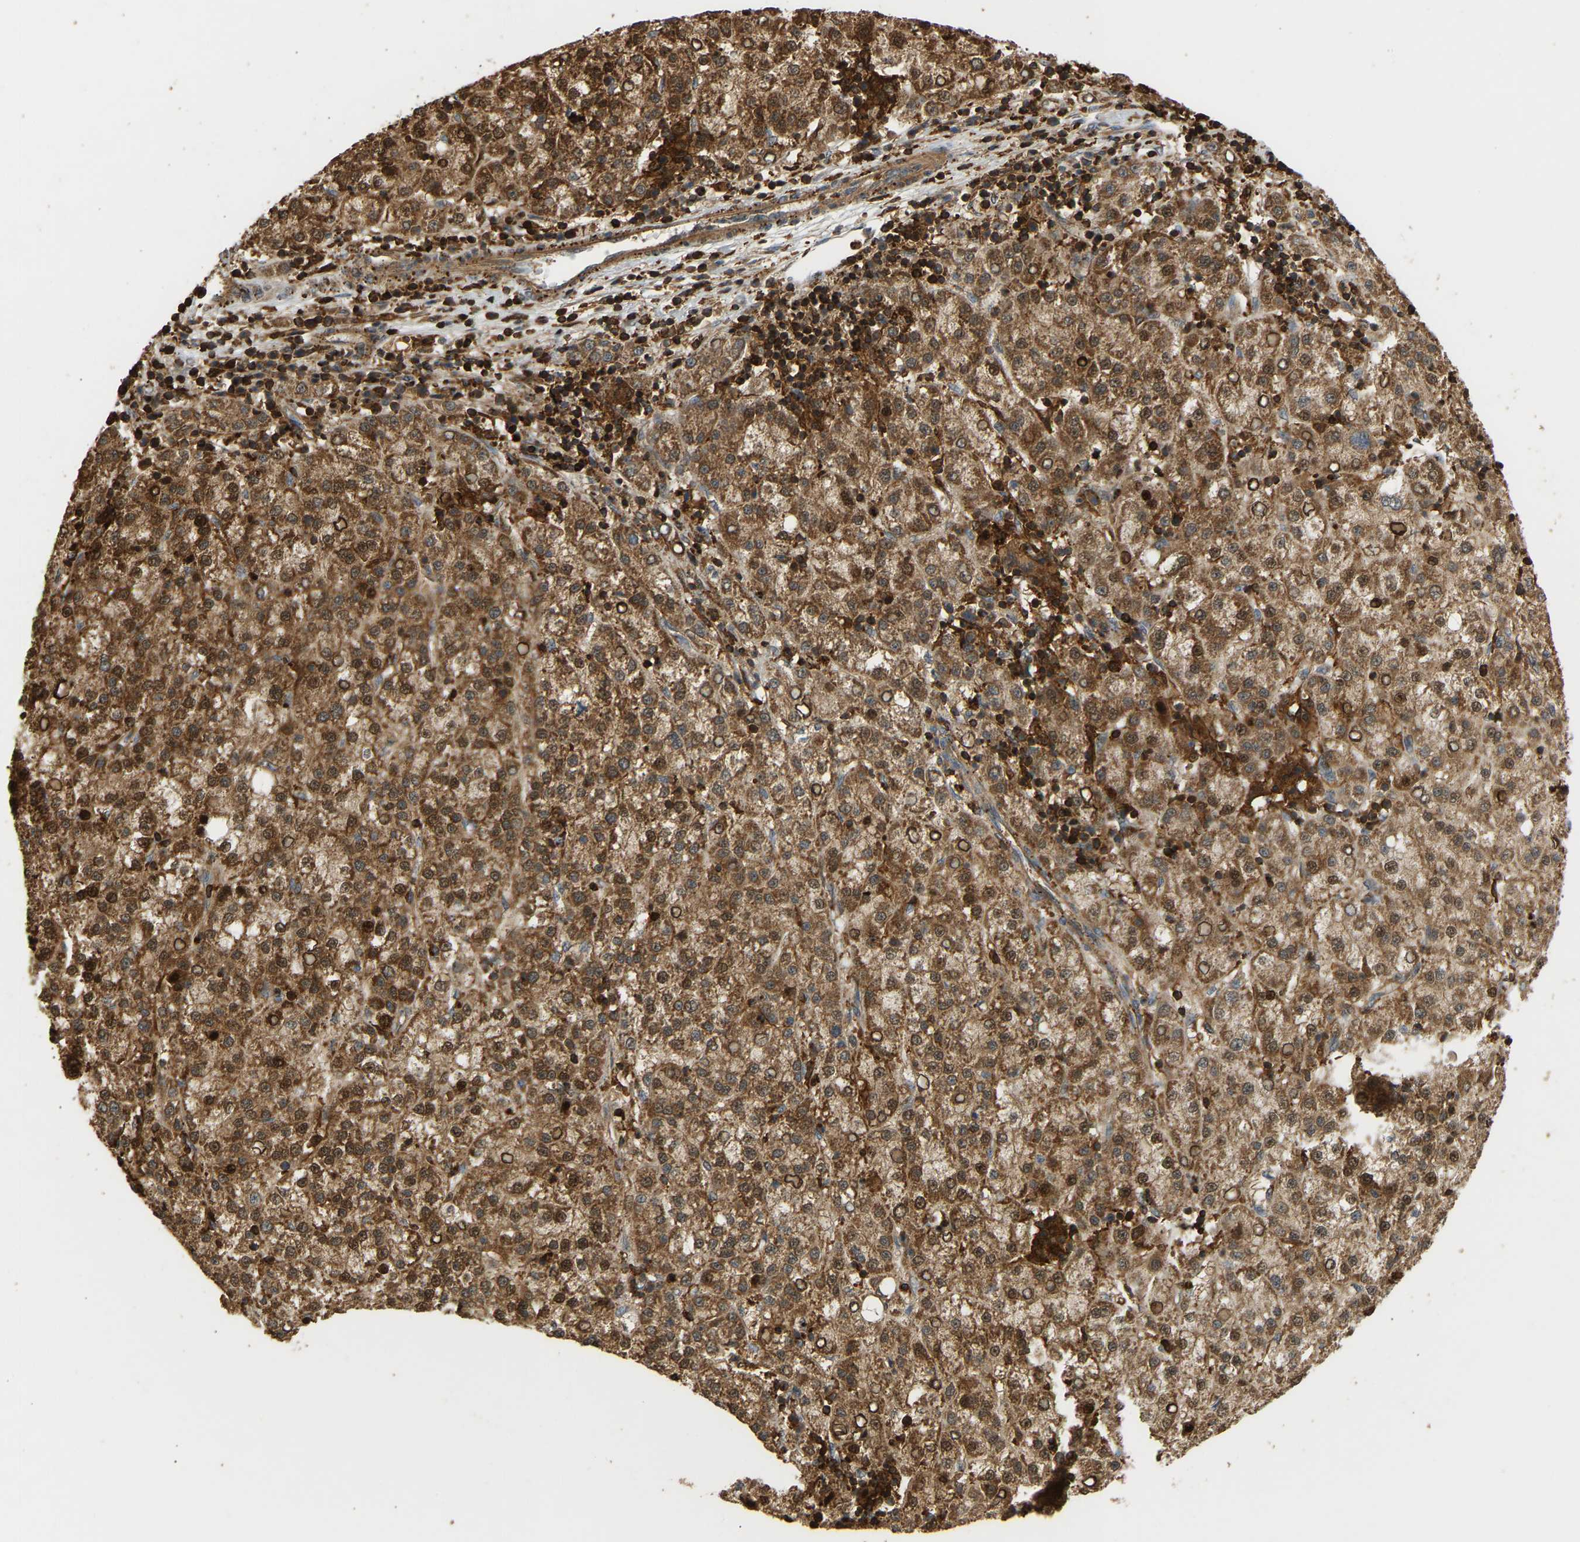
{"staining": {"intensity": "moderate", "quantity": ">75%", "location": "cytoplasmic/membranous"}, "tissue": "liver cancer", "cell_type": "Tumor cells", "image_type": "cancer", "snomed": [{"axis": "morphology", "description": "Carcinoma, Hepatocellular, NOS"}, {"axis": "topography", "description": "Liver"}], "caption": "Tumor cells display medium levels of moderate cytoplasmic/membranous staining in approximately >75% of cells in human liver cancer.", "gene": "GOPC", "patient": {"sex": "female", "age": 58}}